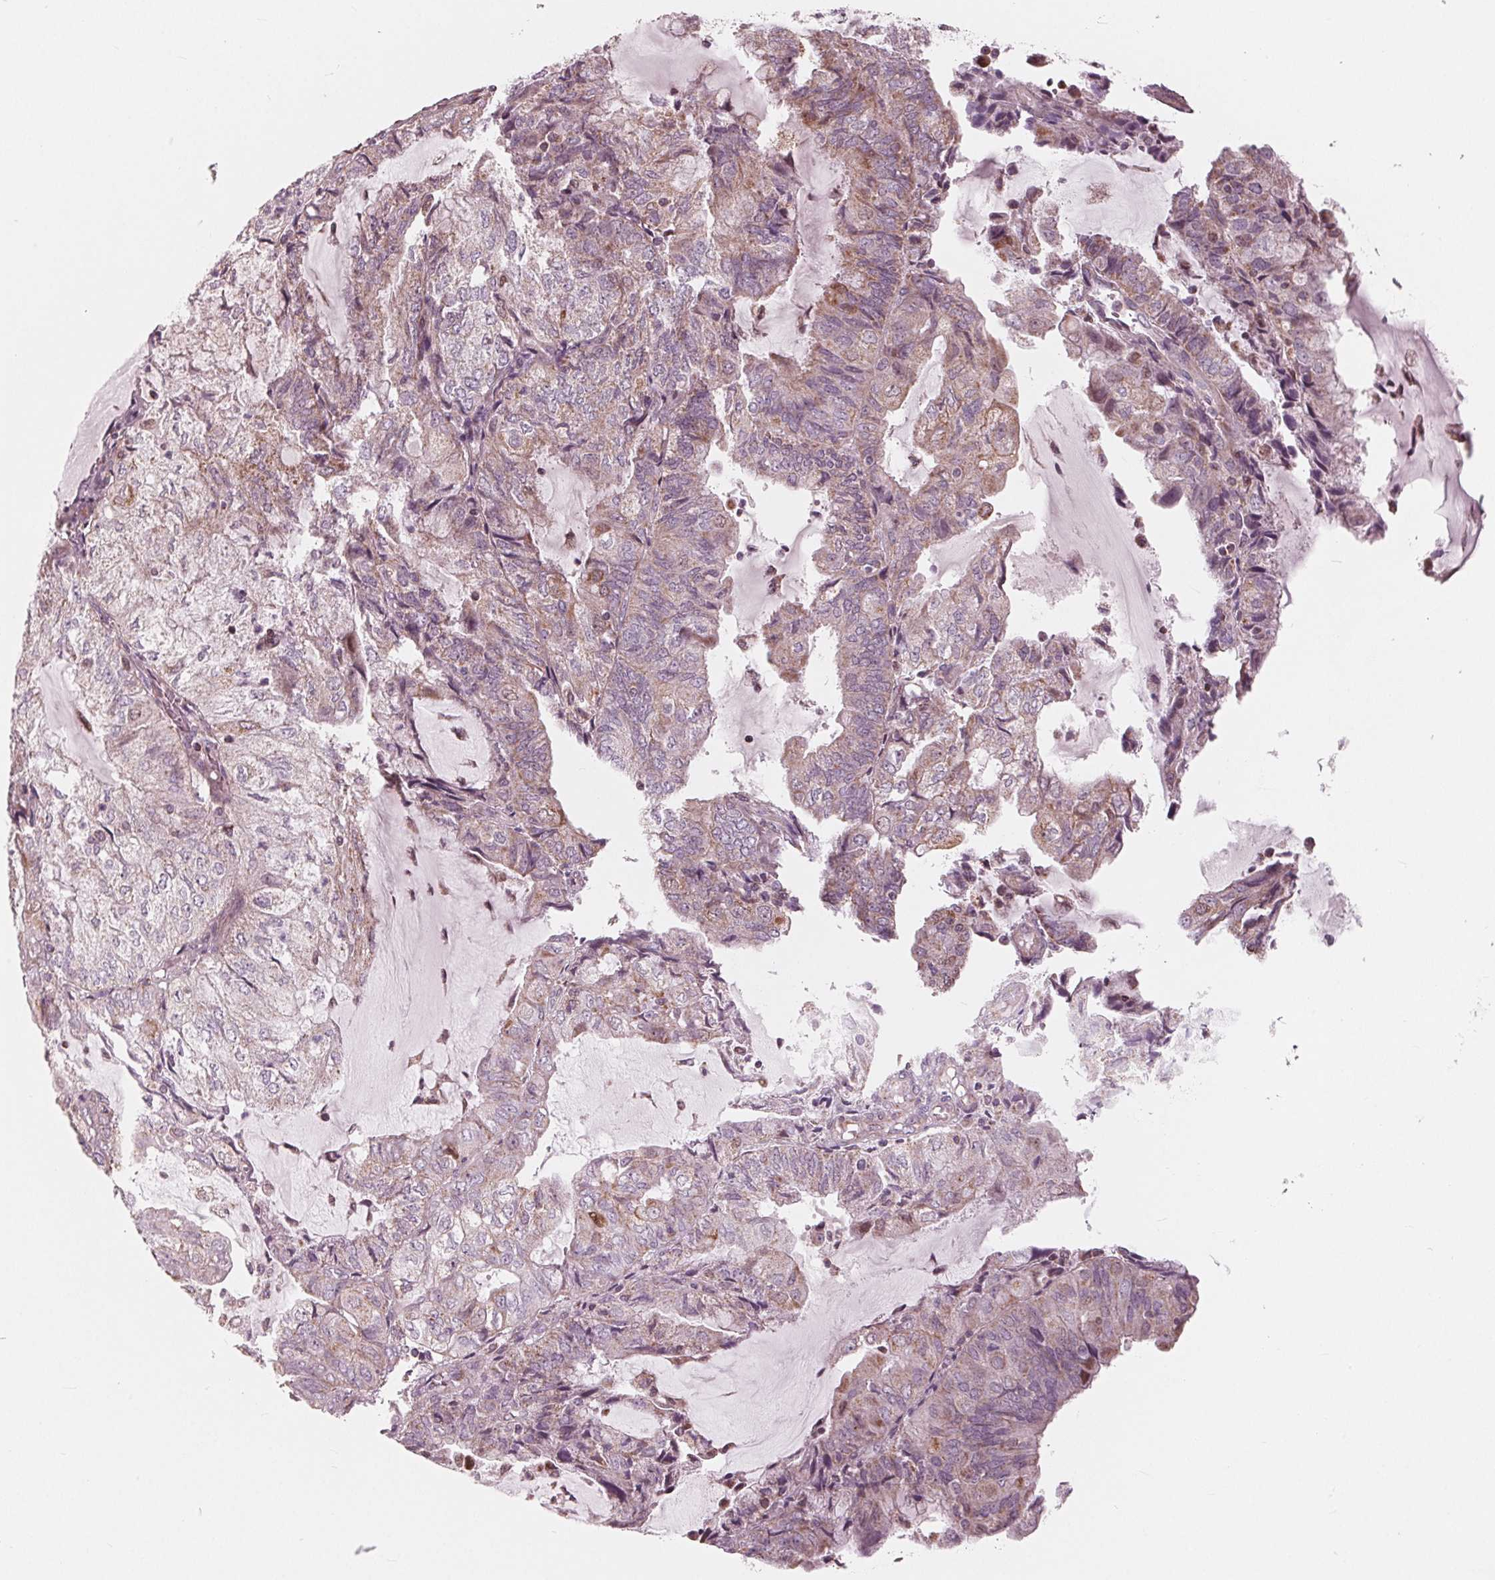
{"staining": {"intensity": "moderate", "quantity": "<25%", "location": "cytoplasmic/membranous"}, "tissue": "endometrial cancer", "cell_type": "Tumor cells", "image_type": "cancer", "snomed": [{"axis": "morphology", "description": "Adenocarcinoma, NOS"}, {"axis": "topography", "description": "Endometrium"}], "caption": "Protein expression analysis of adenocarcinoma (endometrial) demonstrates moderate cytoplasmic/membranous expression in approximately <25% of tumor cells.", "gene": "DCAF4L2", "patient": {"sex": "female", "age": 81}}